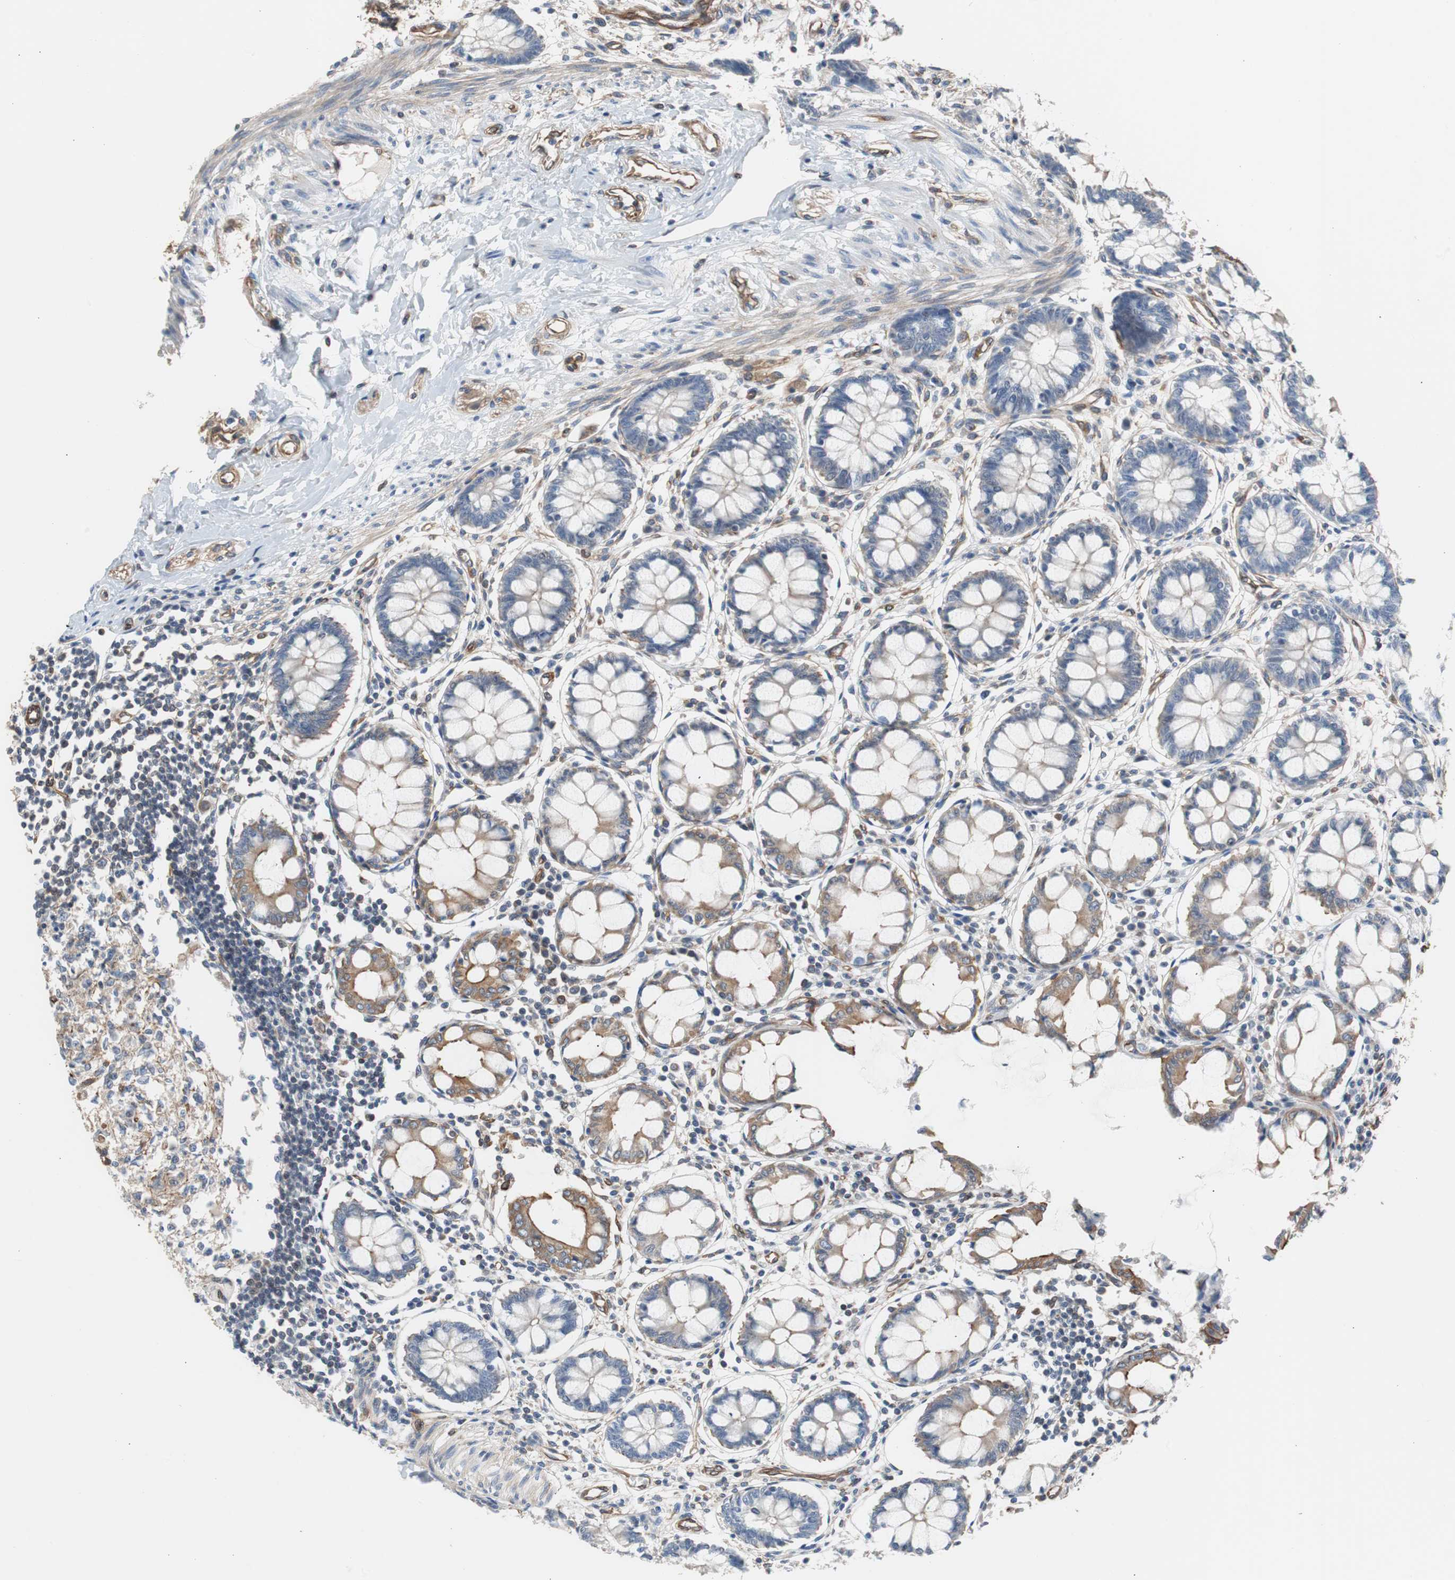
{"staining": {"intensity": "moderate", "quantity": ">75%", "location": "cytoplasmic/membranous"}, "tissue": "colon", "cell_type": "Endothelial cells", "image_type": "normal", "snomed": [{"axis": "morphology", "description": "Normal tissue, NOS"}, {"axis": "morphology", "description": "Adenocarcinoma, NOS"}, {"axis": "topography", "description": "Colon"}, {"axis": "topography", "description": "Peripheral nerve tissue"}], "caption": "Immunohistochemical staining of normal colon shows >75% levels of moderate cytoplasmic/membranous protein expression in approximately >75% of endothelial cells.", "gene": "KIF3B", "patient": {"sex": "male", "age": 14}}